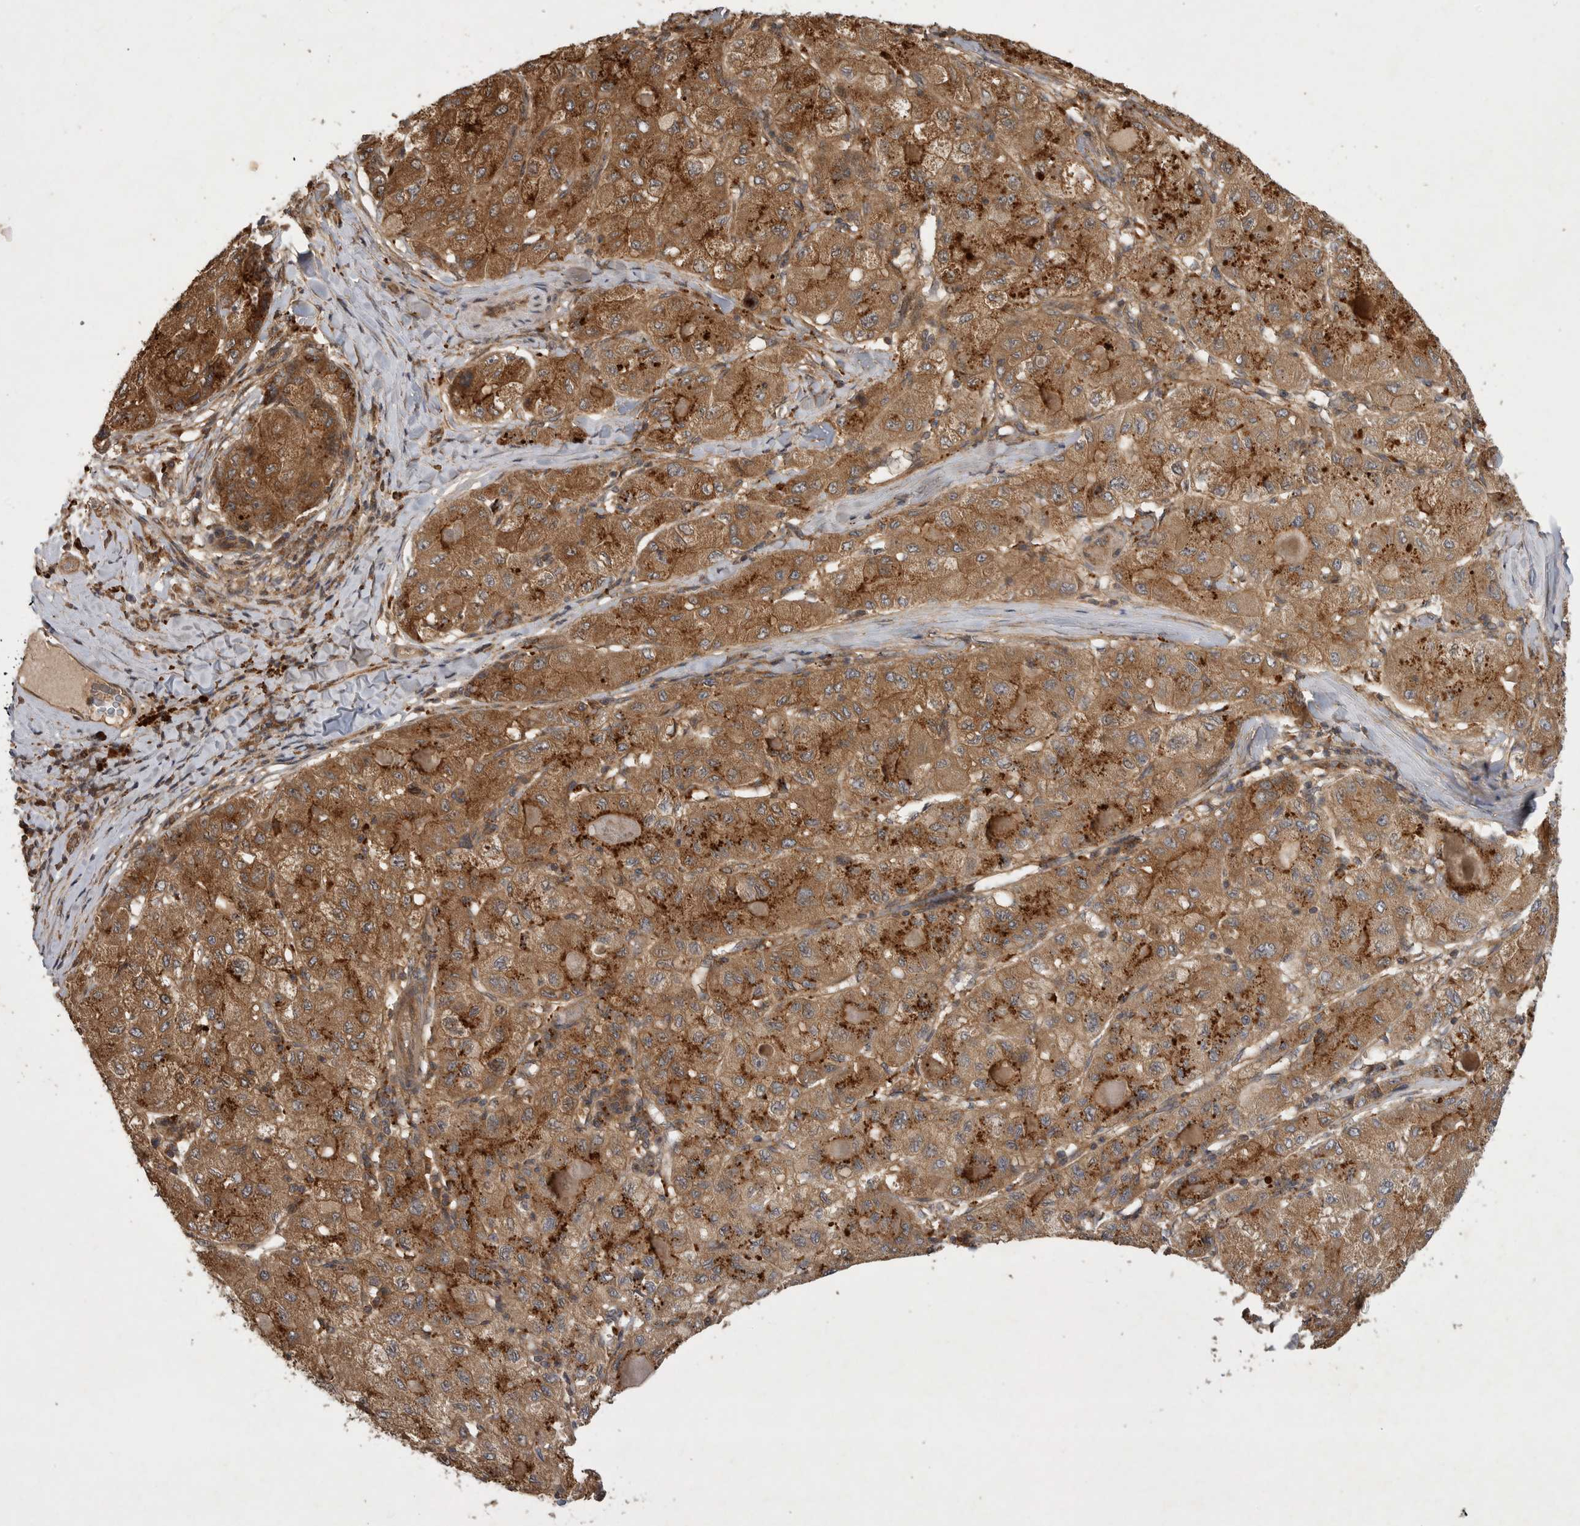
{"staining": {"intensity": "moderate", "quantity": ">75%", "location": "cytoplasmic/membranous"}, "tissue": "liver cancer", "cell_type": "Tumor cells", "image_type": "cancer", "snomed": [{"axis": "morphology", "description": "Carcinoma, Hepatocellular, NOS"}, {"axis": "topography", "description": "Liver"}], "caption": "Protein staining displays moderate cytoplasmic/membranous expression in approximately >75% of tumor cells in hepatocellular carcinoma (liver).", "gene": "ZNF232", "patient": {"sex": "male", "age": 80}}